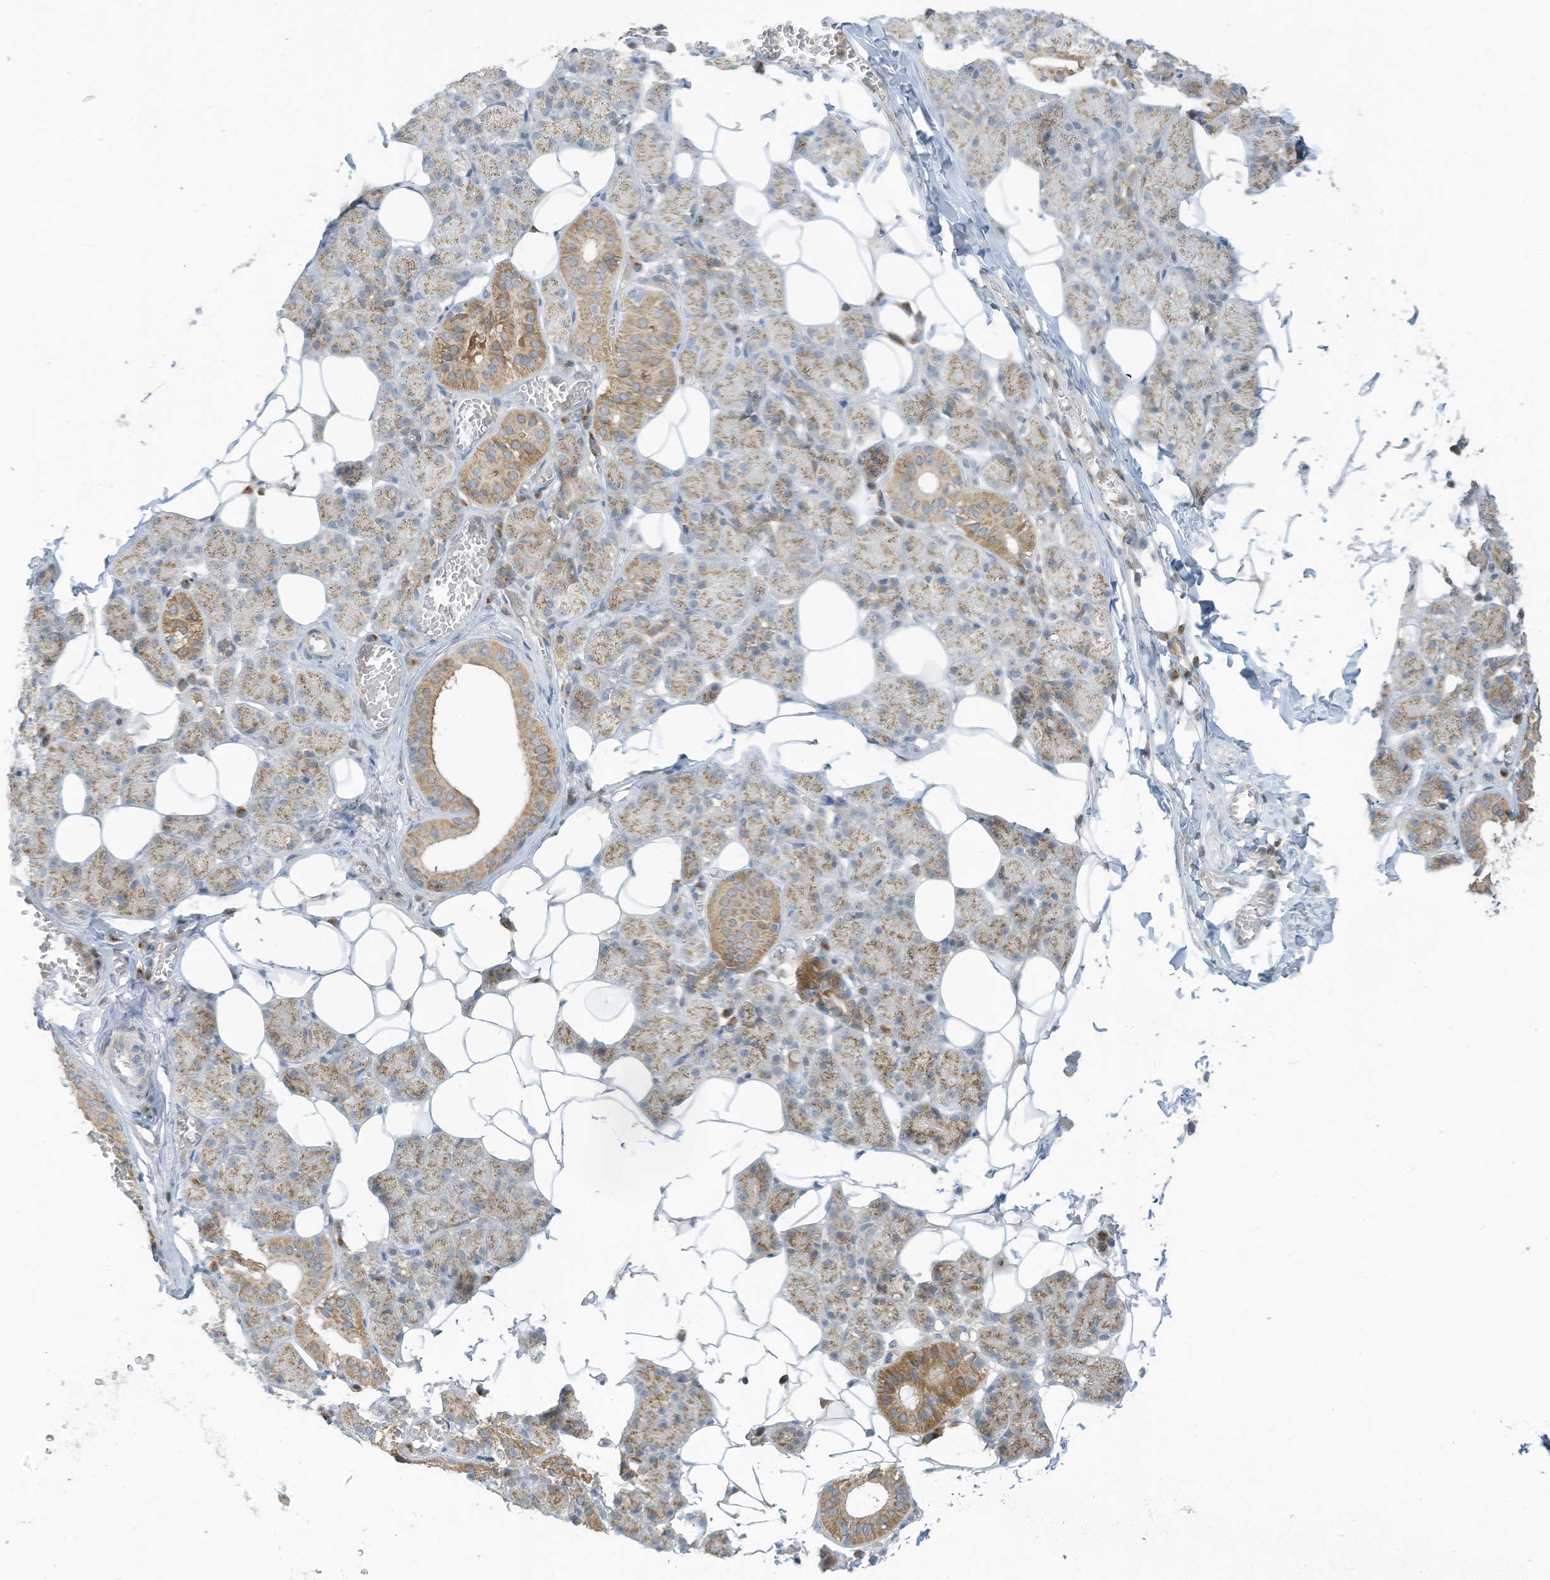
{"staining": {"intensity": "moderate", "quantity": "25%-75%", "location": "cytoplasmic/membranous"}, "tissue": "salivary gland", "cell_type": "Glandular cells", "image_type": "normal", "snomed": [{"axis": "morphology", "description": "Normal tissue, NOS"}, {"axis": "topography", "description": "Salivary gland"}], "caption": "Immunohistochemical staining of normal human salivary gland exhibits 25%-75% levels of moderate cytoplasmic/membranous protein positivity in approximately 25%-75% of glandular cells. Using DAB (brown) and hematoxylin (blue) stains, captured at high magnification using brightfield microscopy.", "gene": "PARVG", "patient": {"sex": "female", "age": 33}}